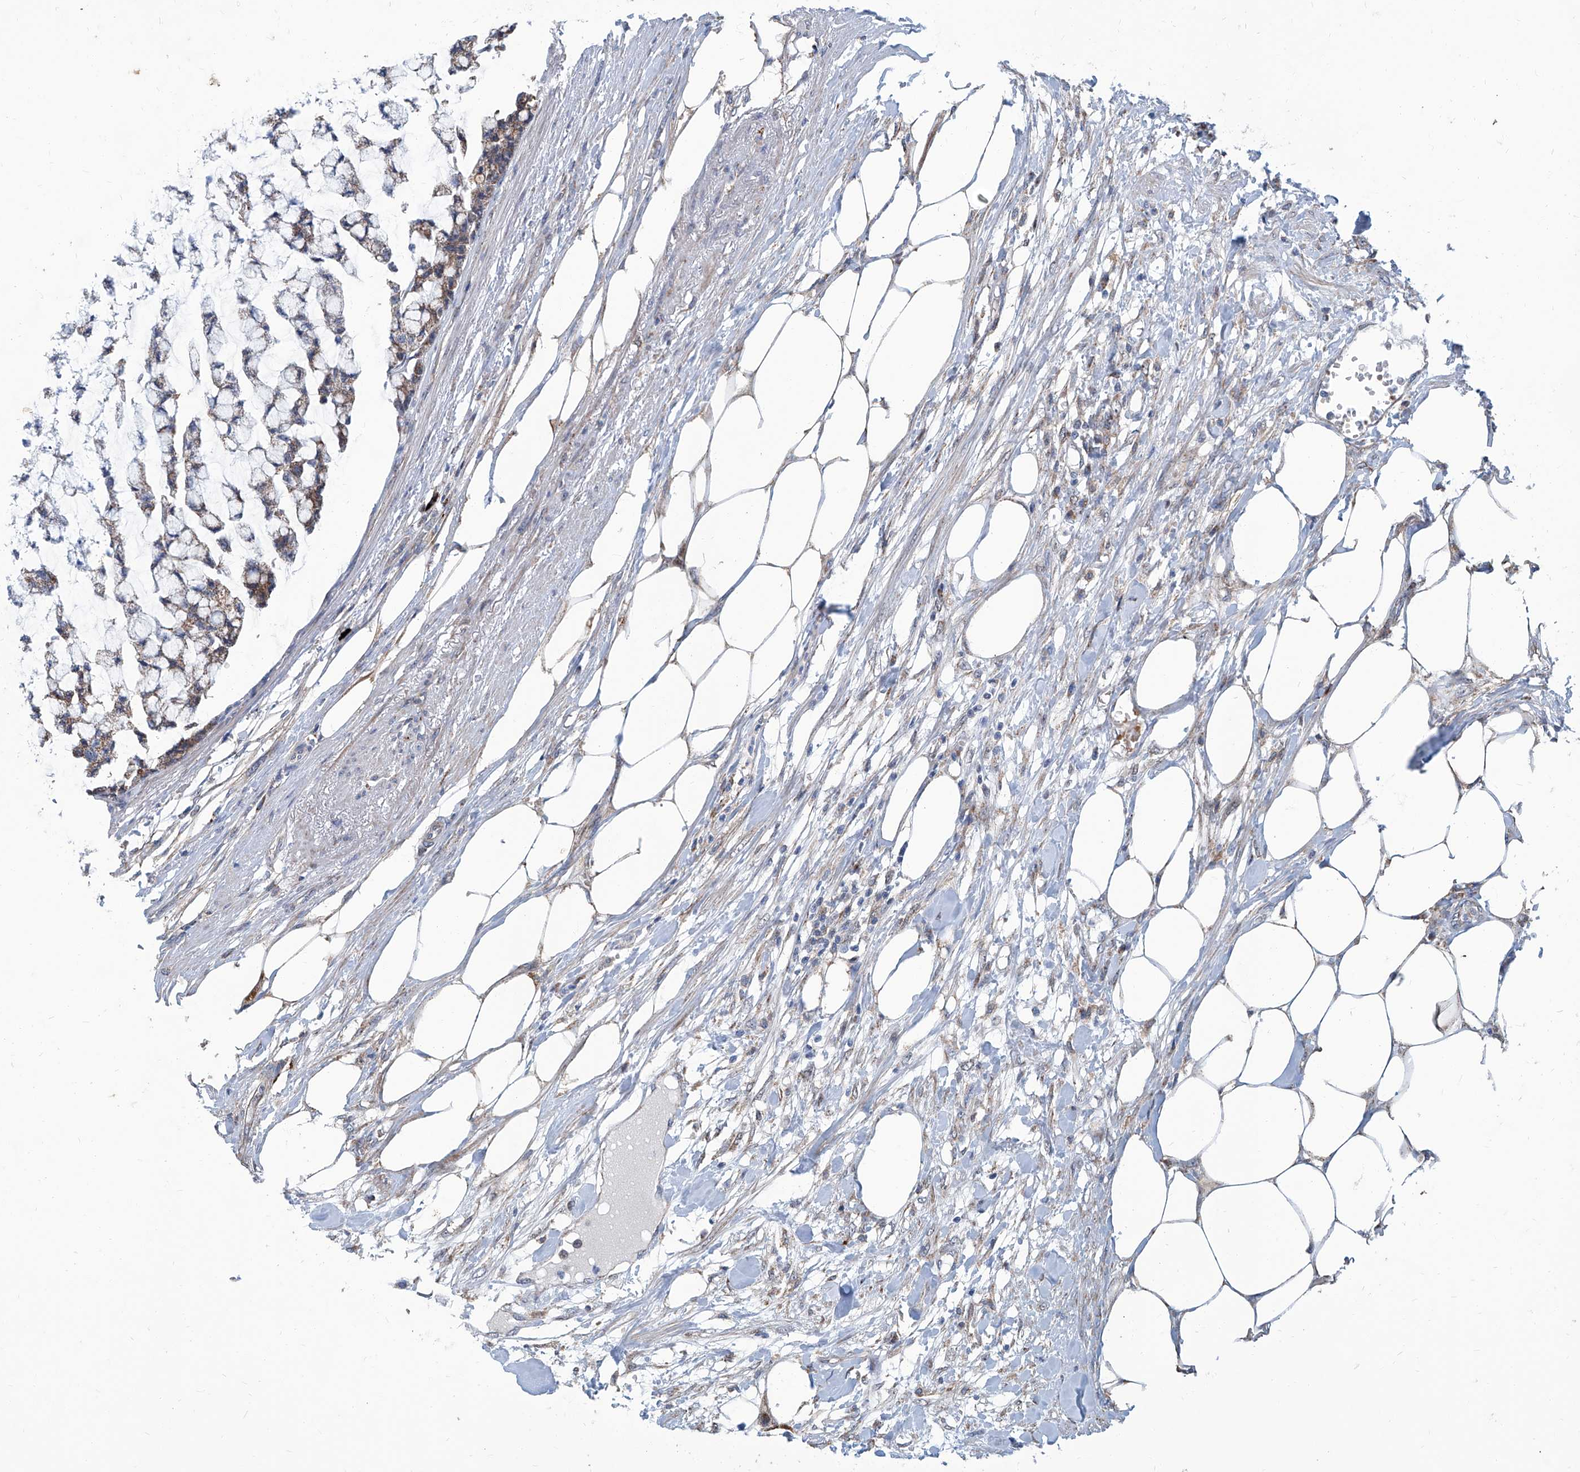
{"staining": {"intensity": "moderate", "quantity": "25%-75%", "location": "cytoplasmic/membranous"}, "tissue": "colorectal cancer", "cell_type": "Tumor cells", "image_type": "cancer", "snomed": [{"axis": "morphology", "description": "Adenocarcinoma, NOS"}, {"axis": "topography", "description": "Colon"}], "caption": "Immunohistochemistry (IHC) staining of colorectal cancer (adenocarcinoma), which exhibits medium levels of moderate cytoplasmic/membranous expression in about 25%-75% of tumor cells indicating moderate cytoplasmic/membranous protein staining. The staining was performed using DAB (3,3'-diaminobenzidine) (brown) for protein detection and nuclei were counterstained in hematoxylin (blue).", "gene": "USP48", "patient": {"sex": "female", "age": 84}}